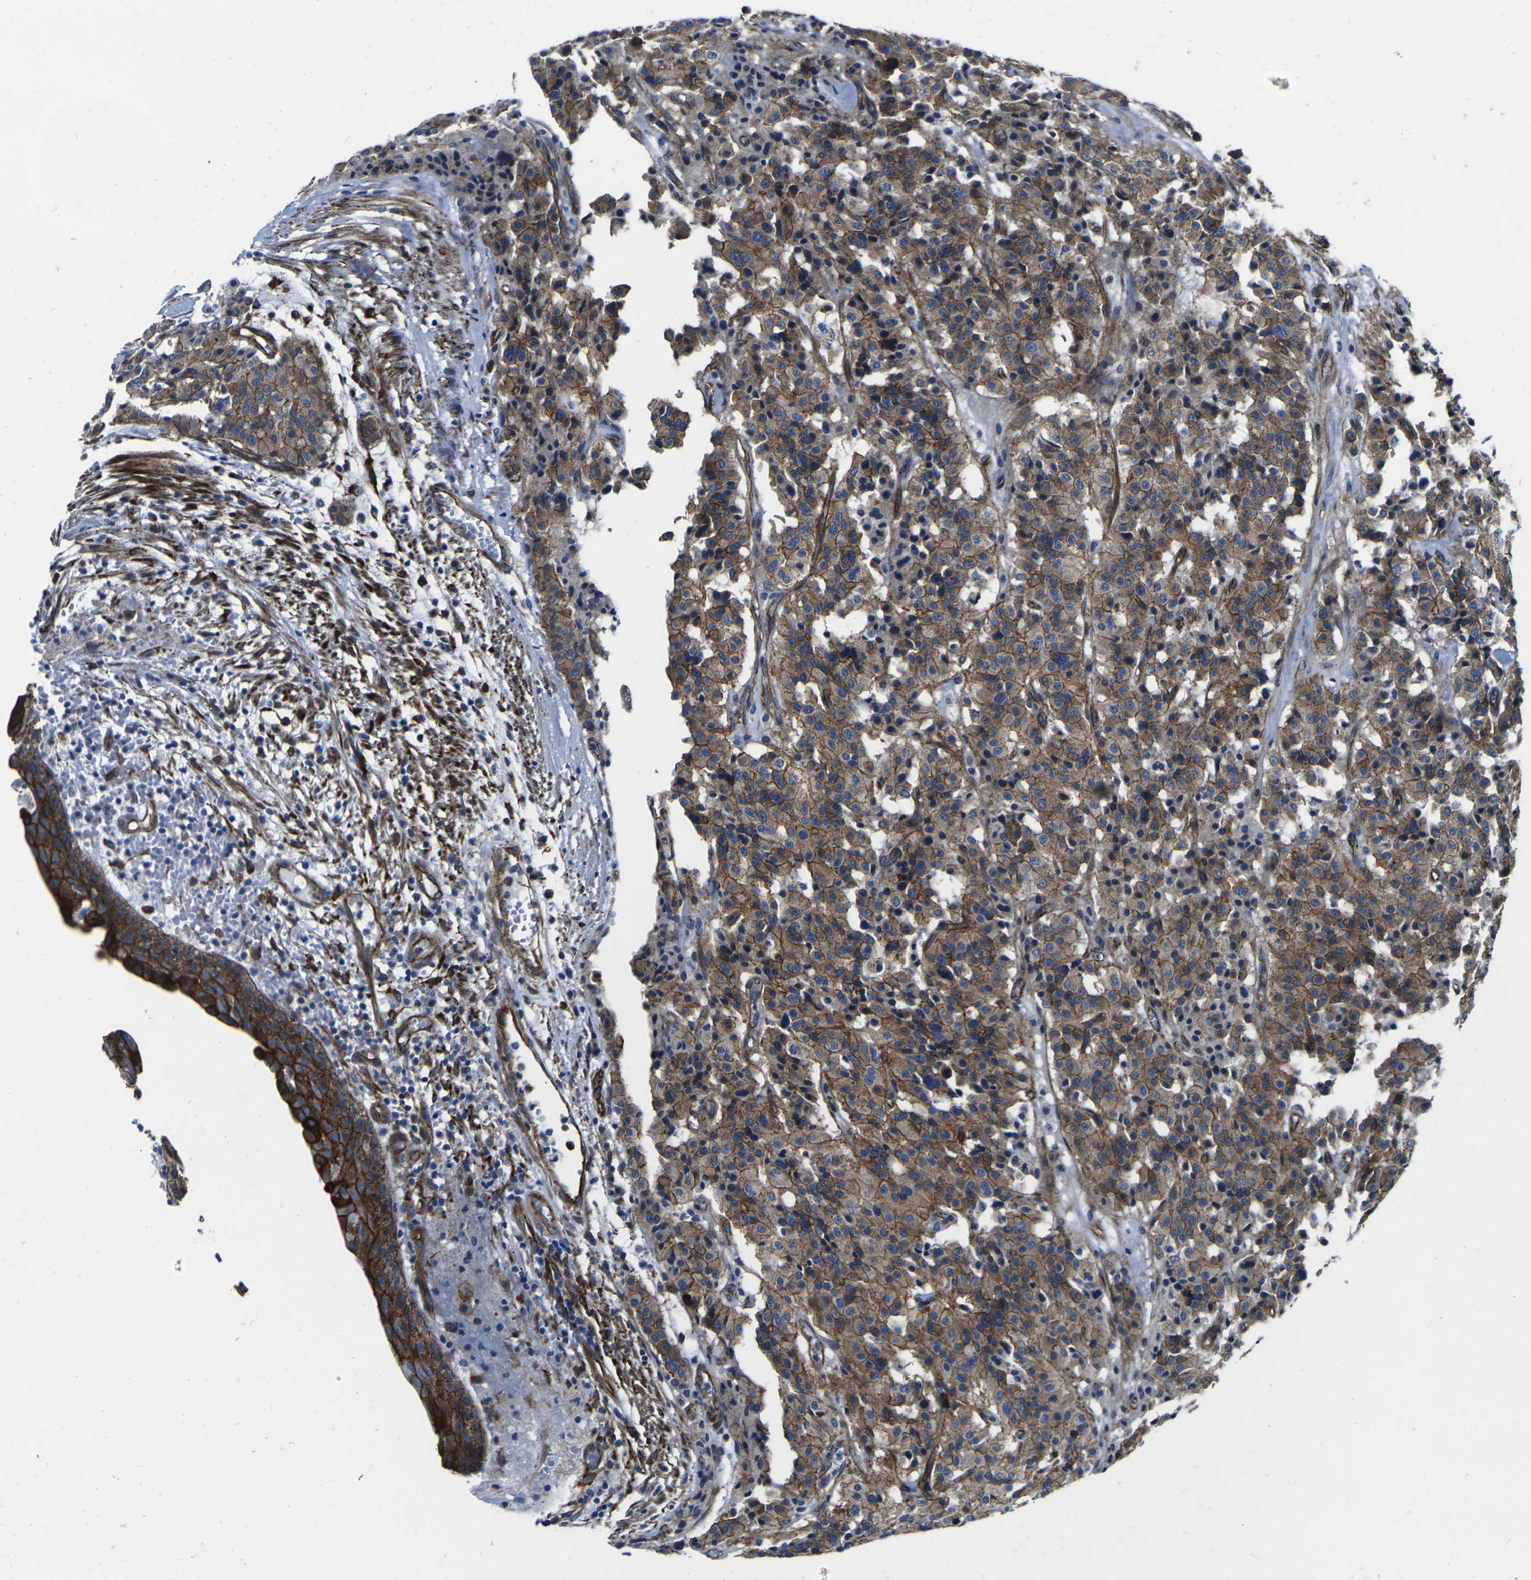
{"staining": {"intensity": "moderate", "quantity": ">75%", "location": "cytoplasmic/membranous"}, "tissue": "carcinoid", "cell_type": "Tumor cells", "image_type": "cancer", "snomed": [{"axis": "morphology", "description": "Carcinoid, malignant, NOS"}, {"axis": "topography", "description": "Lung"}], "caption": "About >75% of tumor cells in human carcinoid (malignant) exhibit moderate cytoplasmic/membranous protein positivity as visualized by brown immunohistochemical staining.", "gene": "NUMB", "patient": {"sex": "male", "age": 30}}